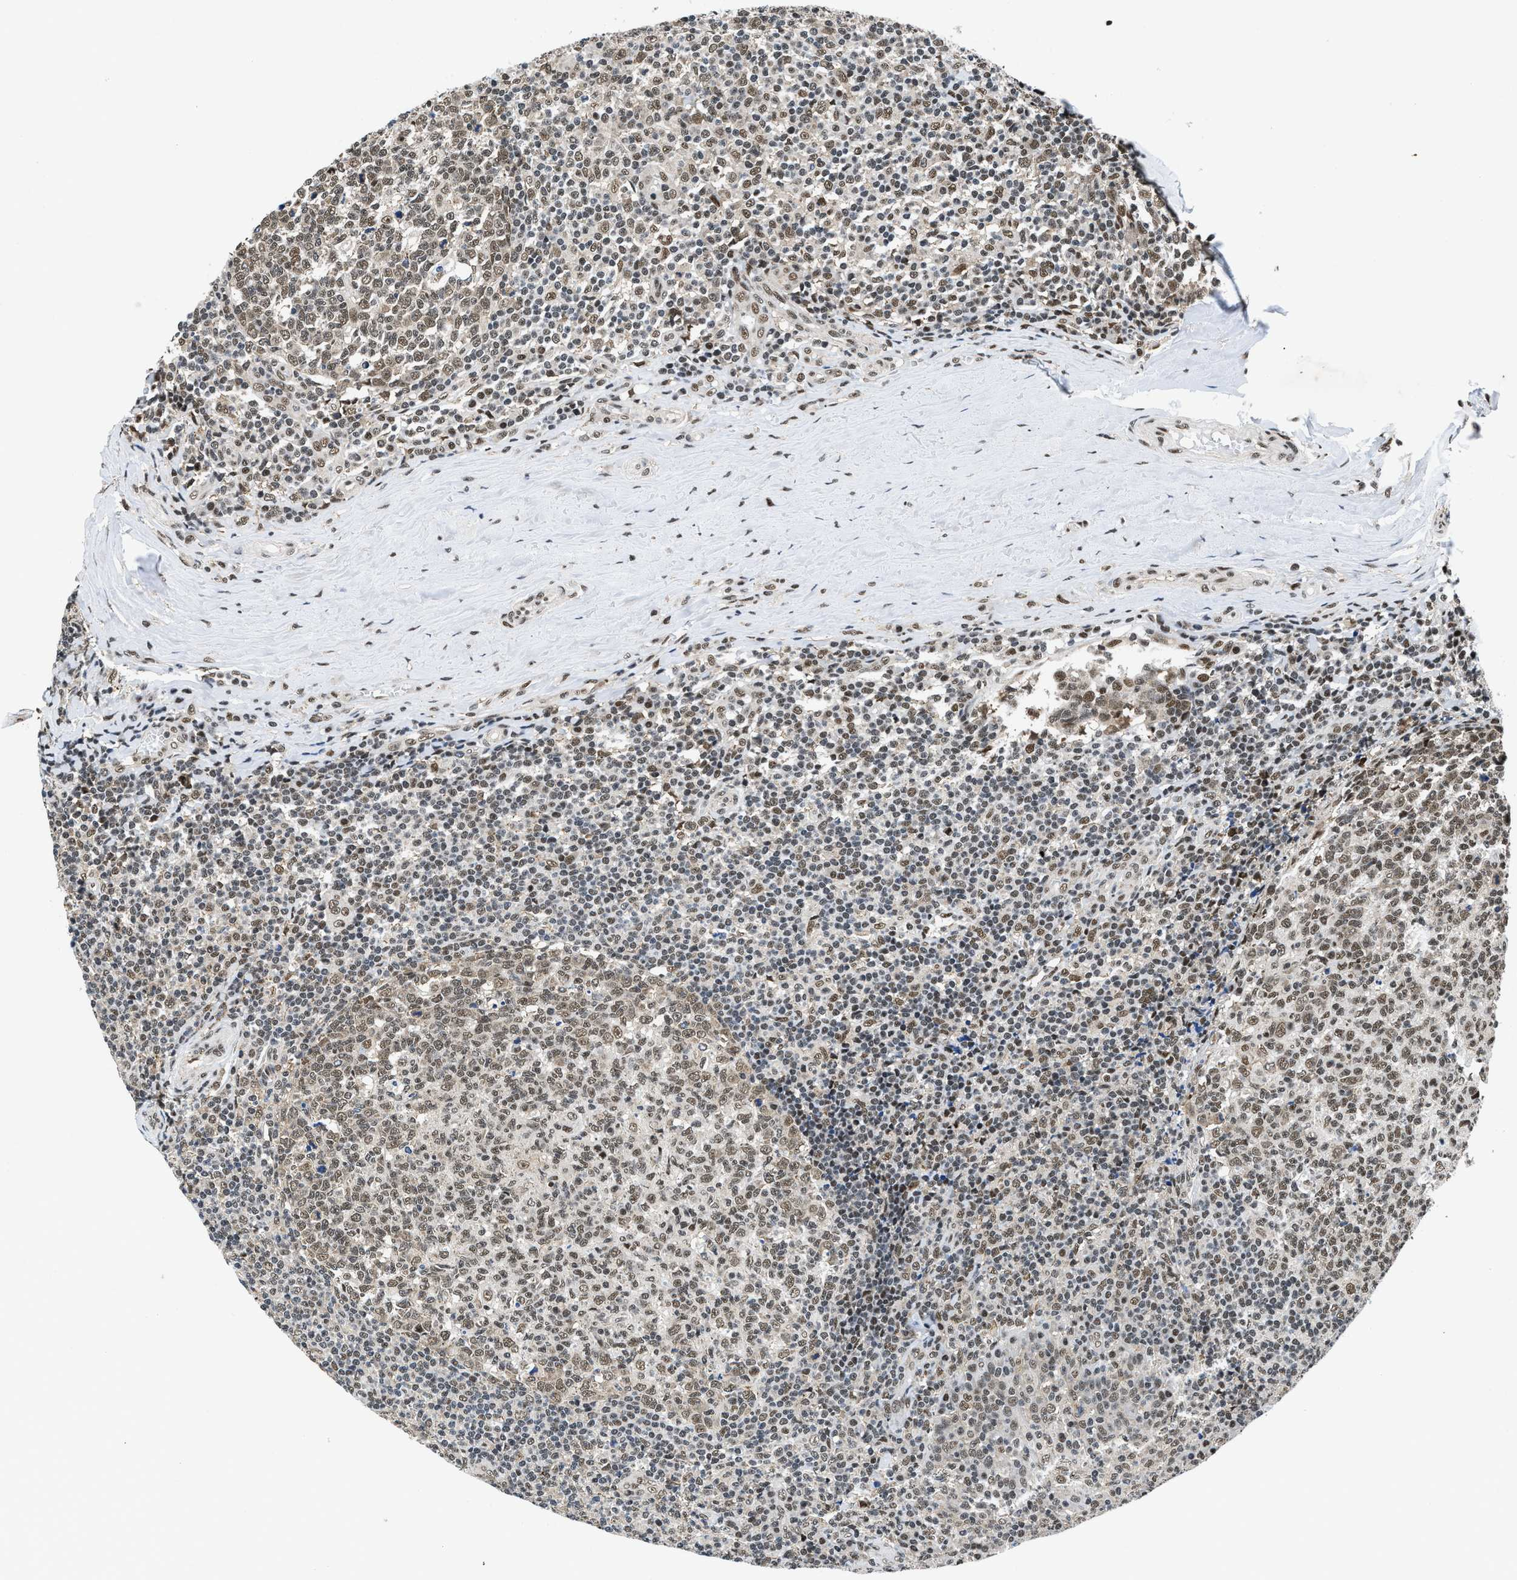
{"staining": {"intensity": "moderate", "quantity": ">75%", "location": "nuclear"}, "tissue": "tonsil", "cell_type": "Germinal center cells", "image_type": "normal", "snomed": [{"axis": "morphology", "description": "Normal tissue, NOS"}, {"axis": "topography", "description": "Tonsil"}], "caption": "The photomicrograph exhibits staining of normal tonsil, revealing moderate nuclear protein expression (brown color) within germinal center cells.", "gene": "HNRNPF", "patient": {"sex": "female", "age": 19}}